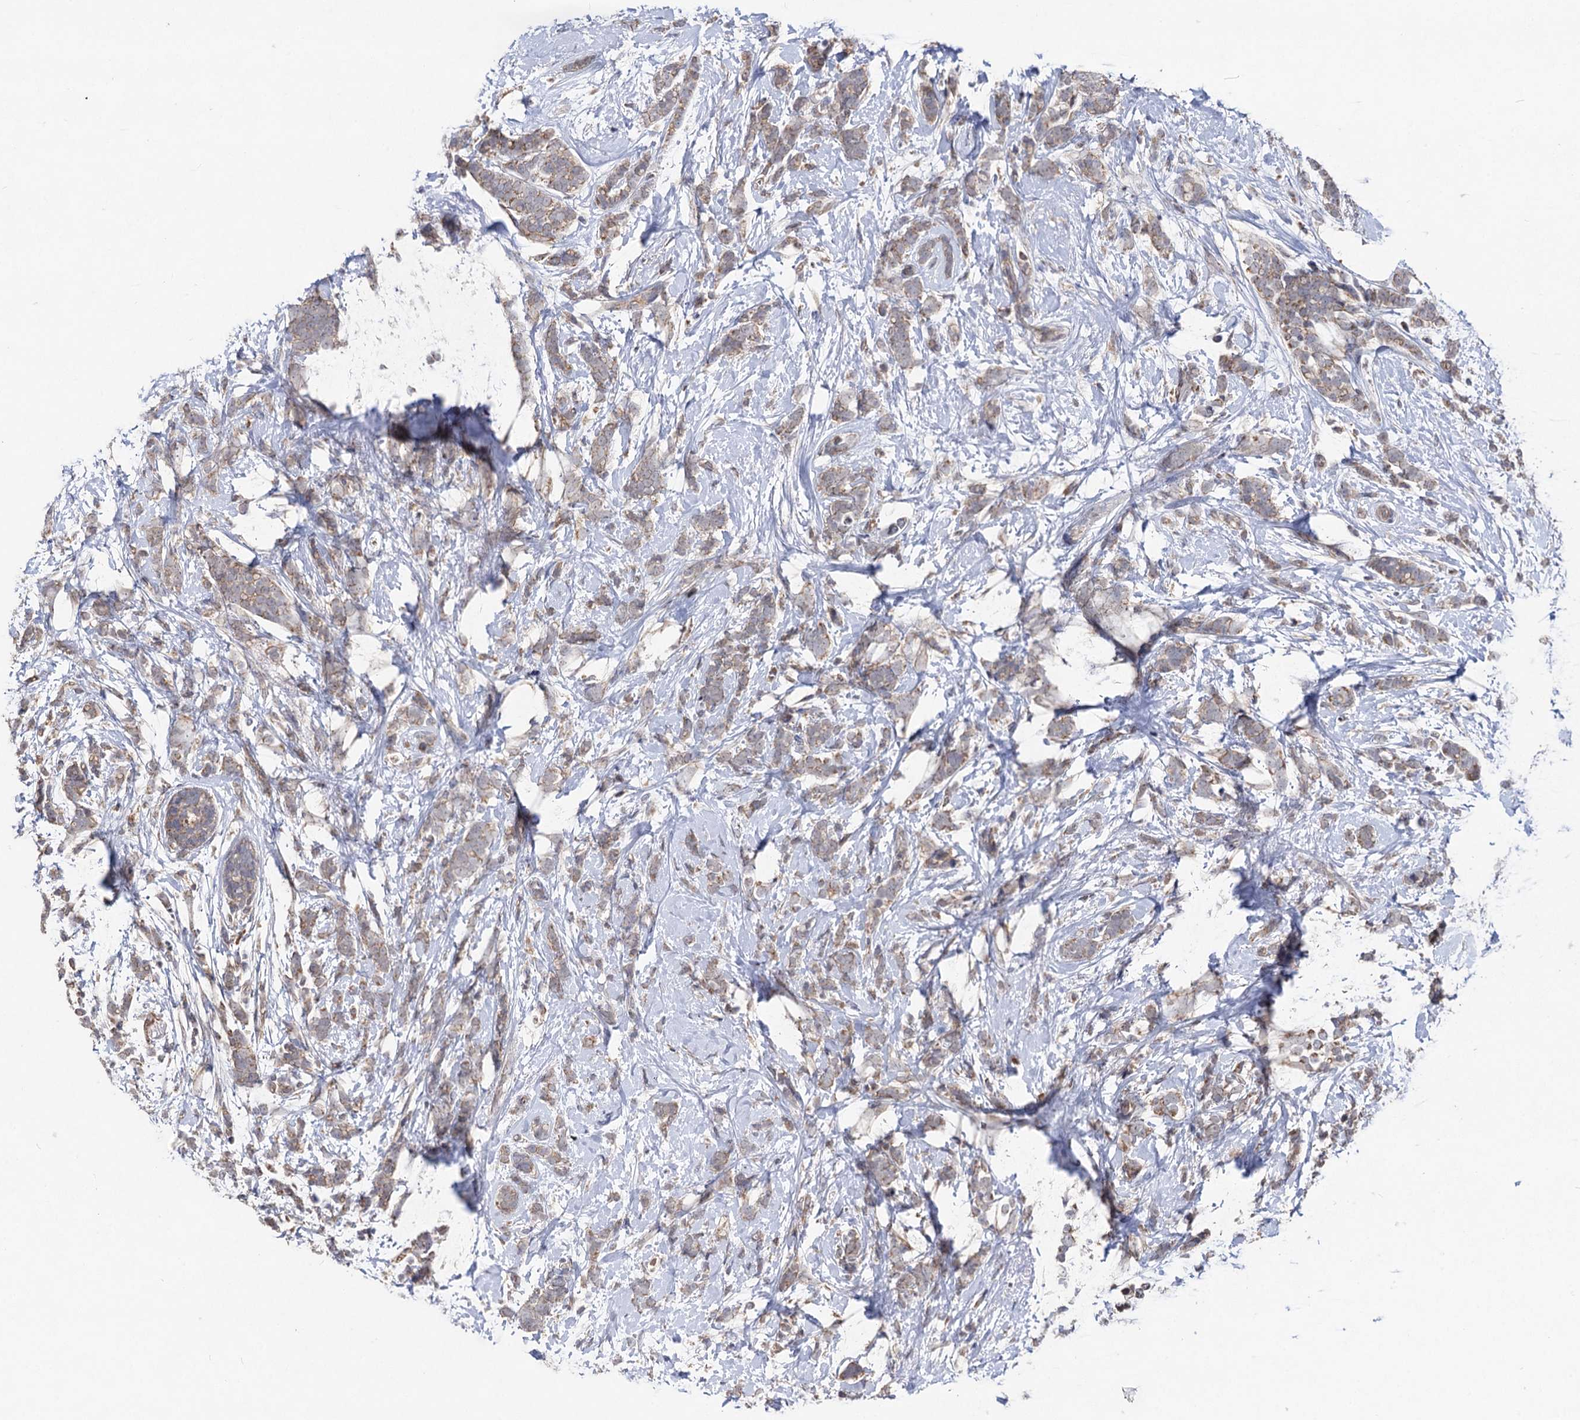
{"staining": {"intensity": "weak", "quantity": ">75%", "location": "cytoplasmic/membranous"}, "tissue": "breast cancer", "cell_type": "Tumor cells", "image_type": "cancer", "snomed": [{"axis": "morphology", "description": "Lobular carcinoma"}, {"axis": "topography", "description": "Breast"}], "caption": "A histopathology image of human breast lobular carcinoma stained for a protein displays weak cytoplasmic/membranous brown staining in tumor cells.", "gene": "VPS37D", "patient": {"sex": "female", "age": 58}}